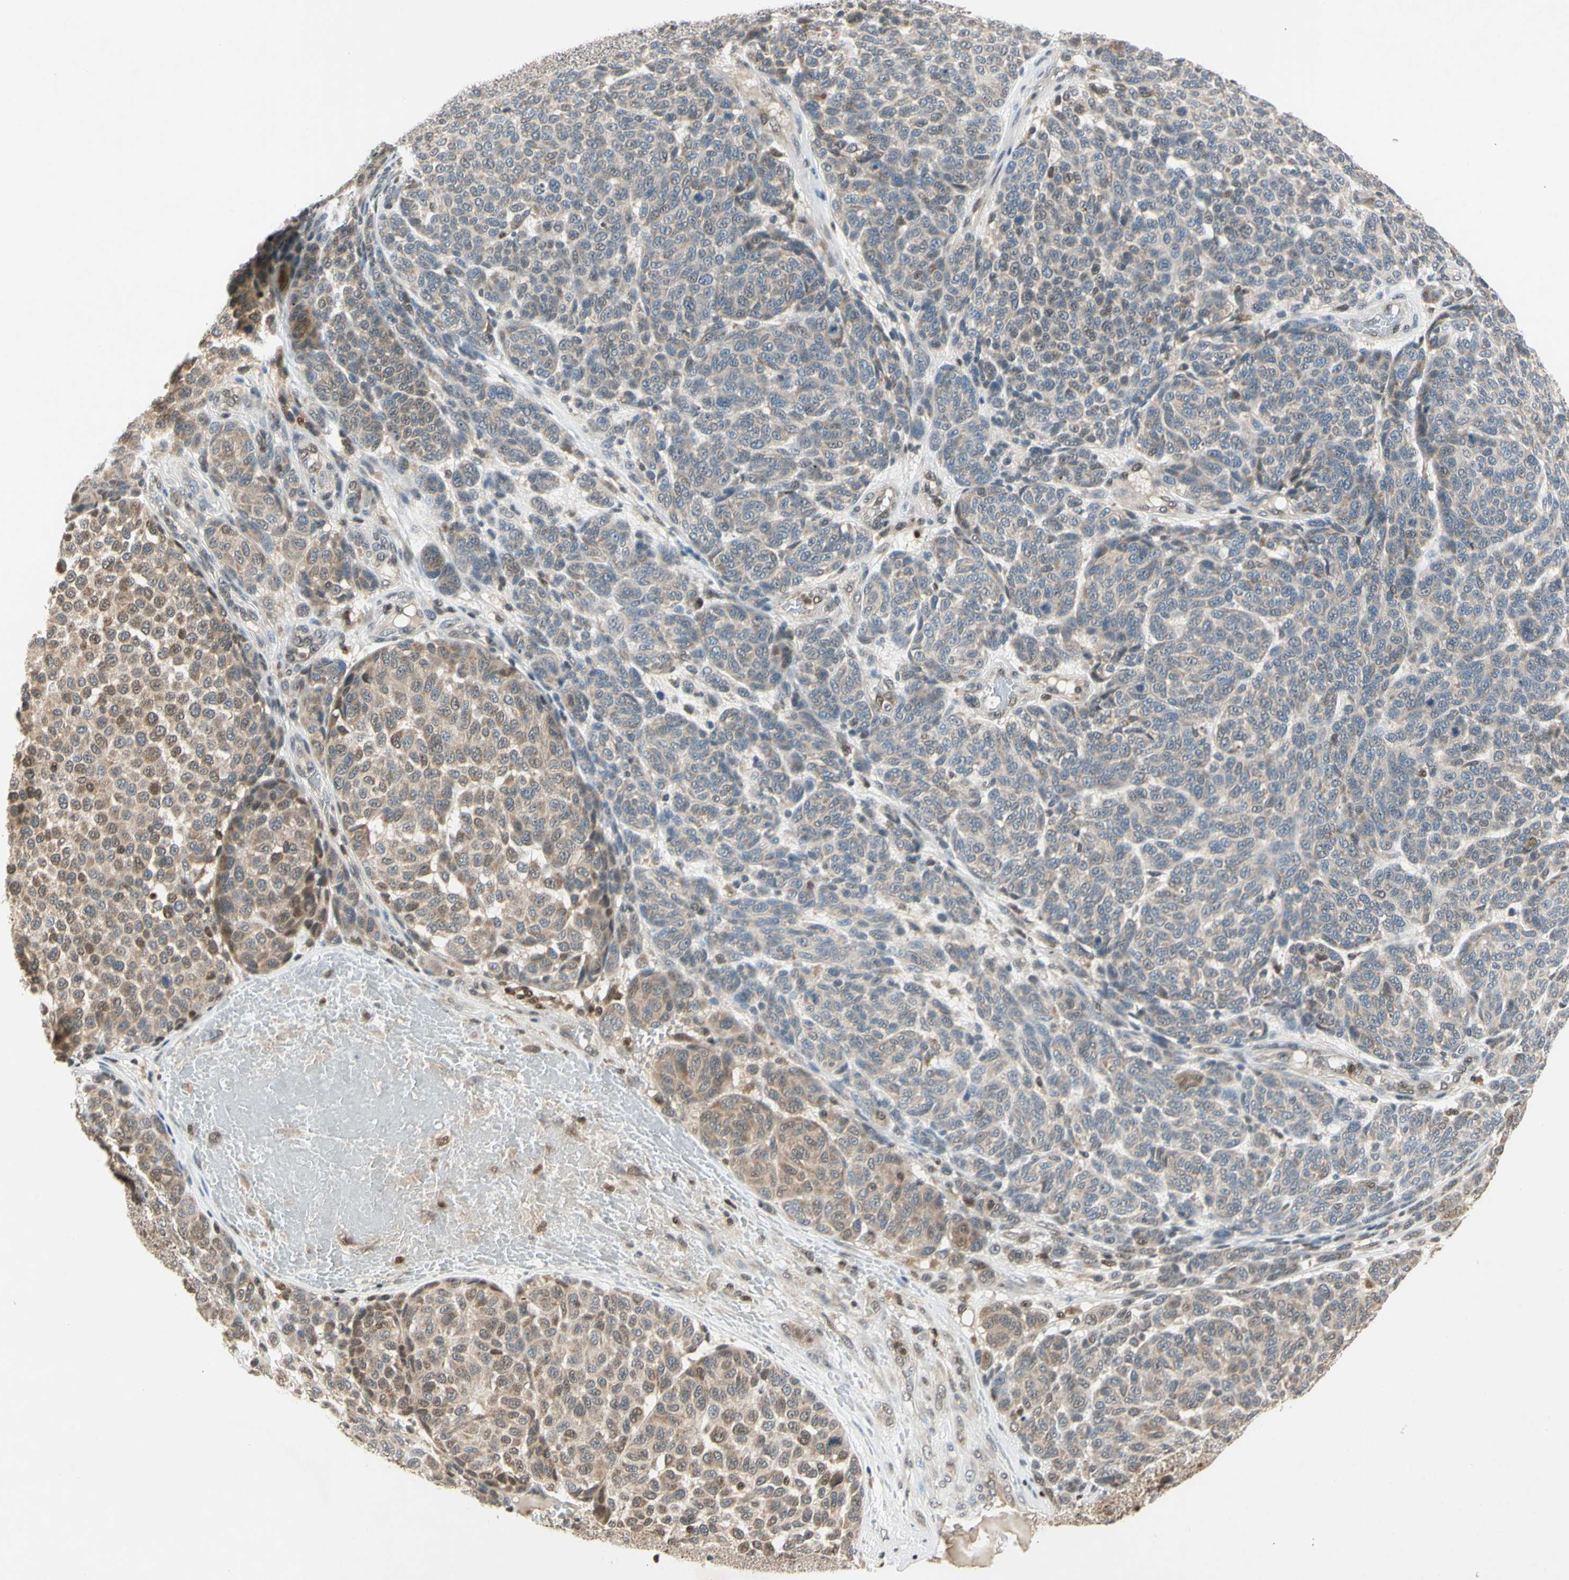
{"staining": {"intensity": "weak", "quantity": ">75%", "location": "cytoplasmic/membranous"}, "tissue": "melanoma", "cell_type": "Tumor cells", "image_type": "cancer", "snomed": [{"axis": "morphology", "description": "Malignant melanoma, NOS"}, {"axis": "topography", "description": "Skin"}], "caption": "High-power microscopy captured an immunohistochemistry (IHC) micrograph of malignant melanoma, revealing weak cytoplasmic/membranous staining in approximately >75% of tumor cells.", "gene": "GSR", "patient": {"sex": "male", "age": 59}}